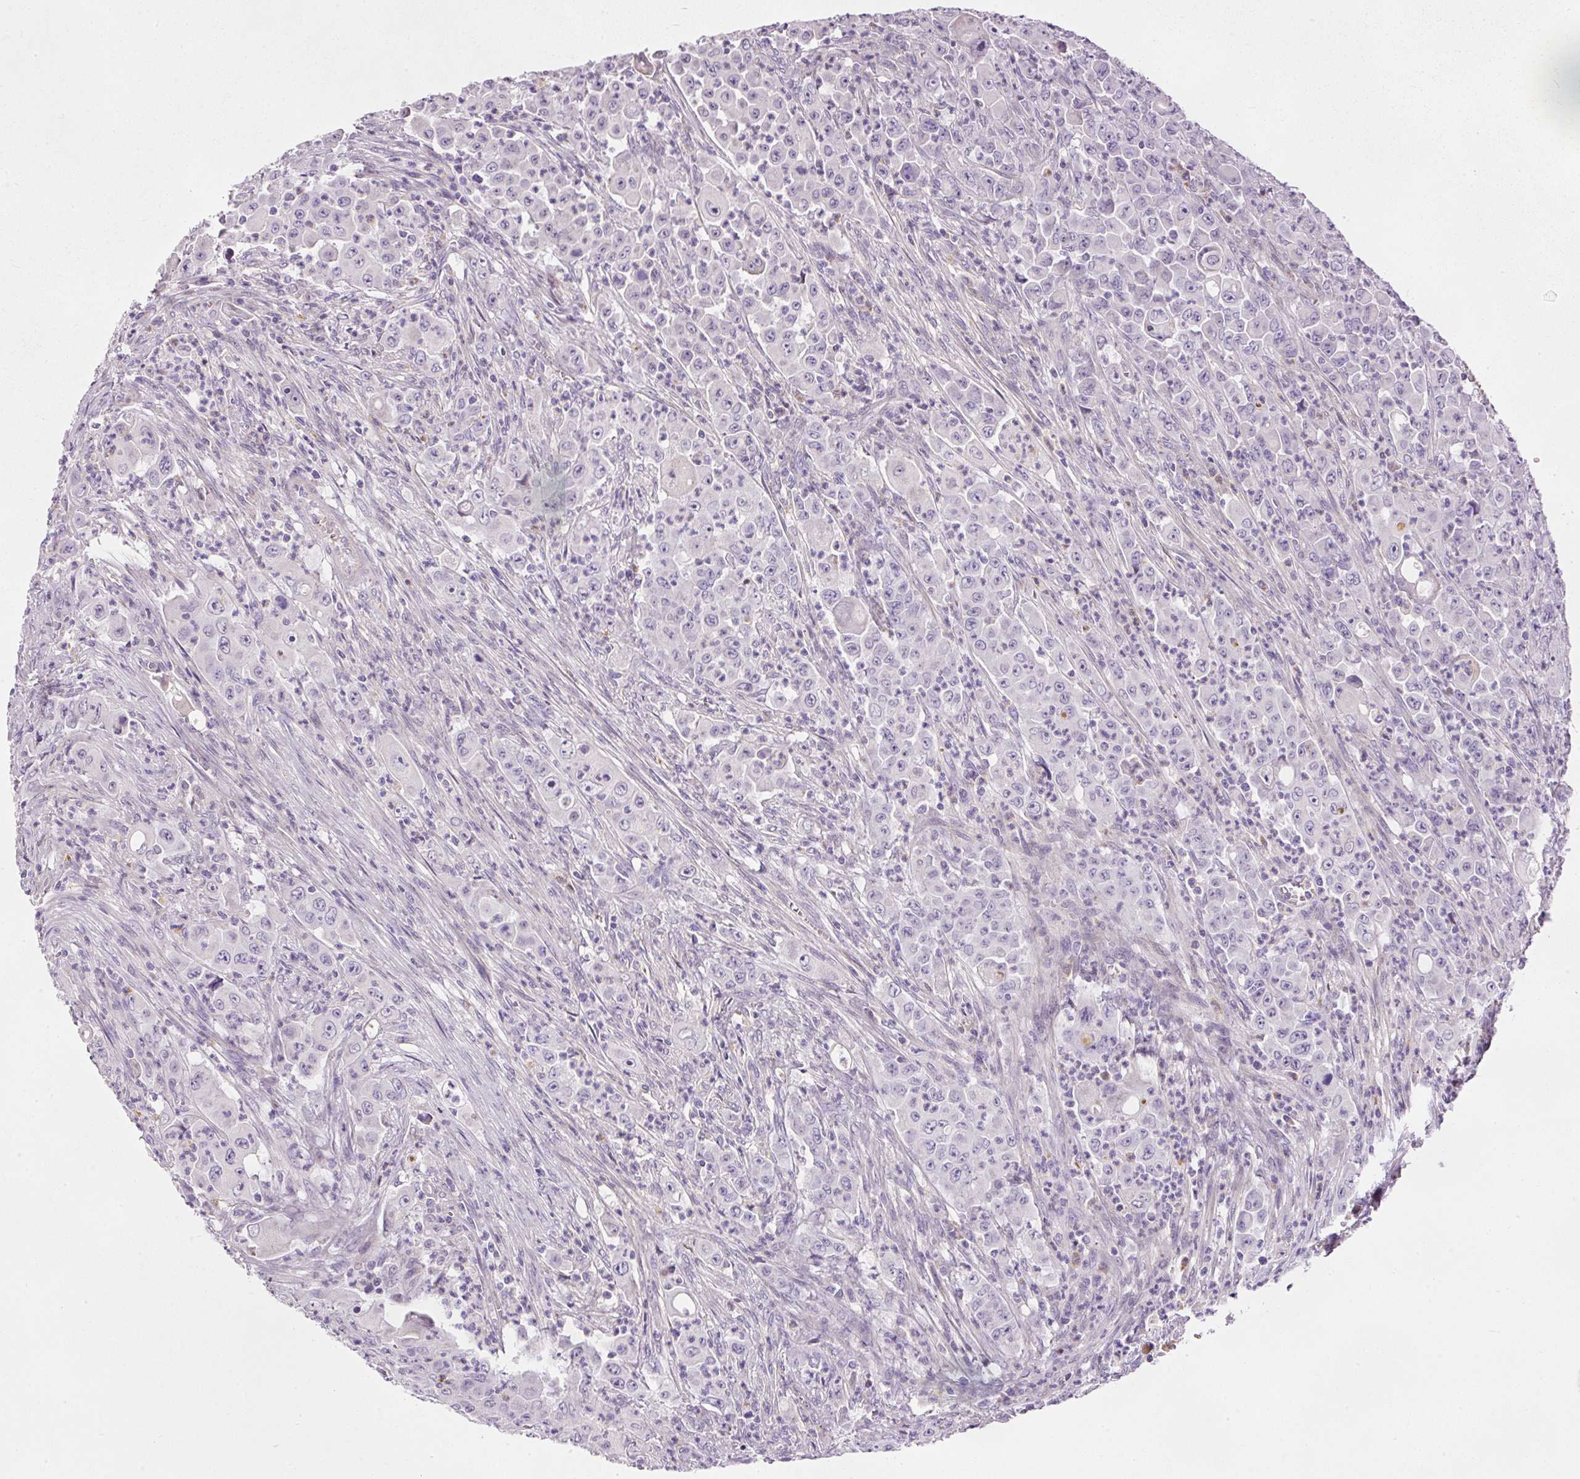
{"staining": {"intensity": "negative", "quantity": "none", "location": "none"}, "tissue": "colorectal cancer", "cell_type": "Tumor cells", "image_type": "cancer", "snomed": [{"axis": "morphology", "description": "Adenocarcinoma, NOS"}, {"axis": "topography", "description": "Colon"}], "caption": "Protein analysis of colorectal adenocarcinoma demonstrates no significant staining in tumor cells.", "gene": "KPNA5", "patient": {"sex": "male", "age": 51}}